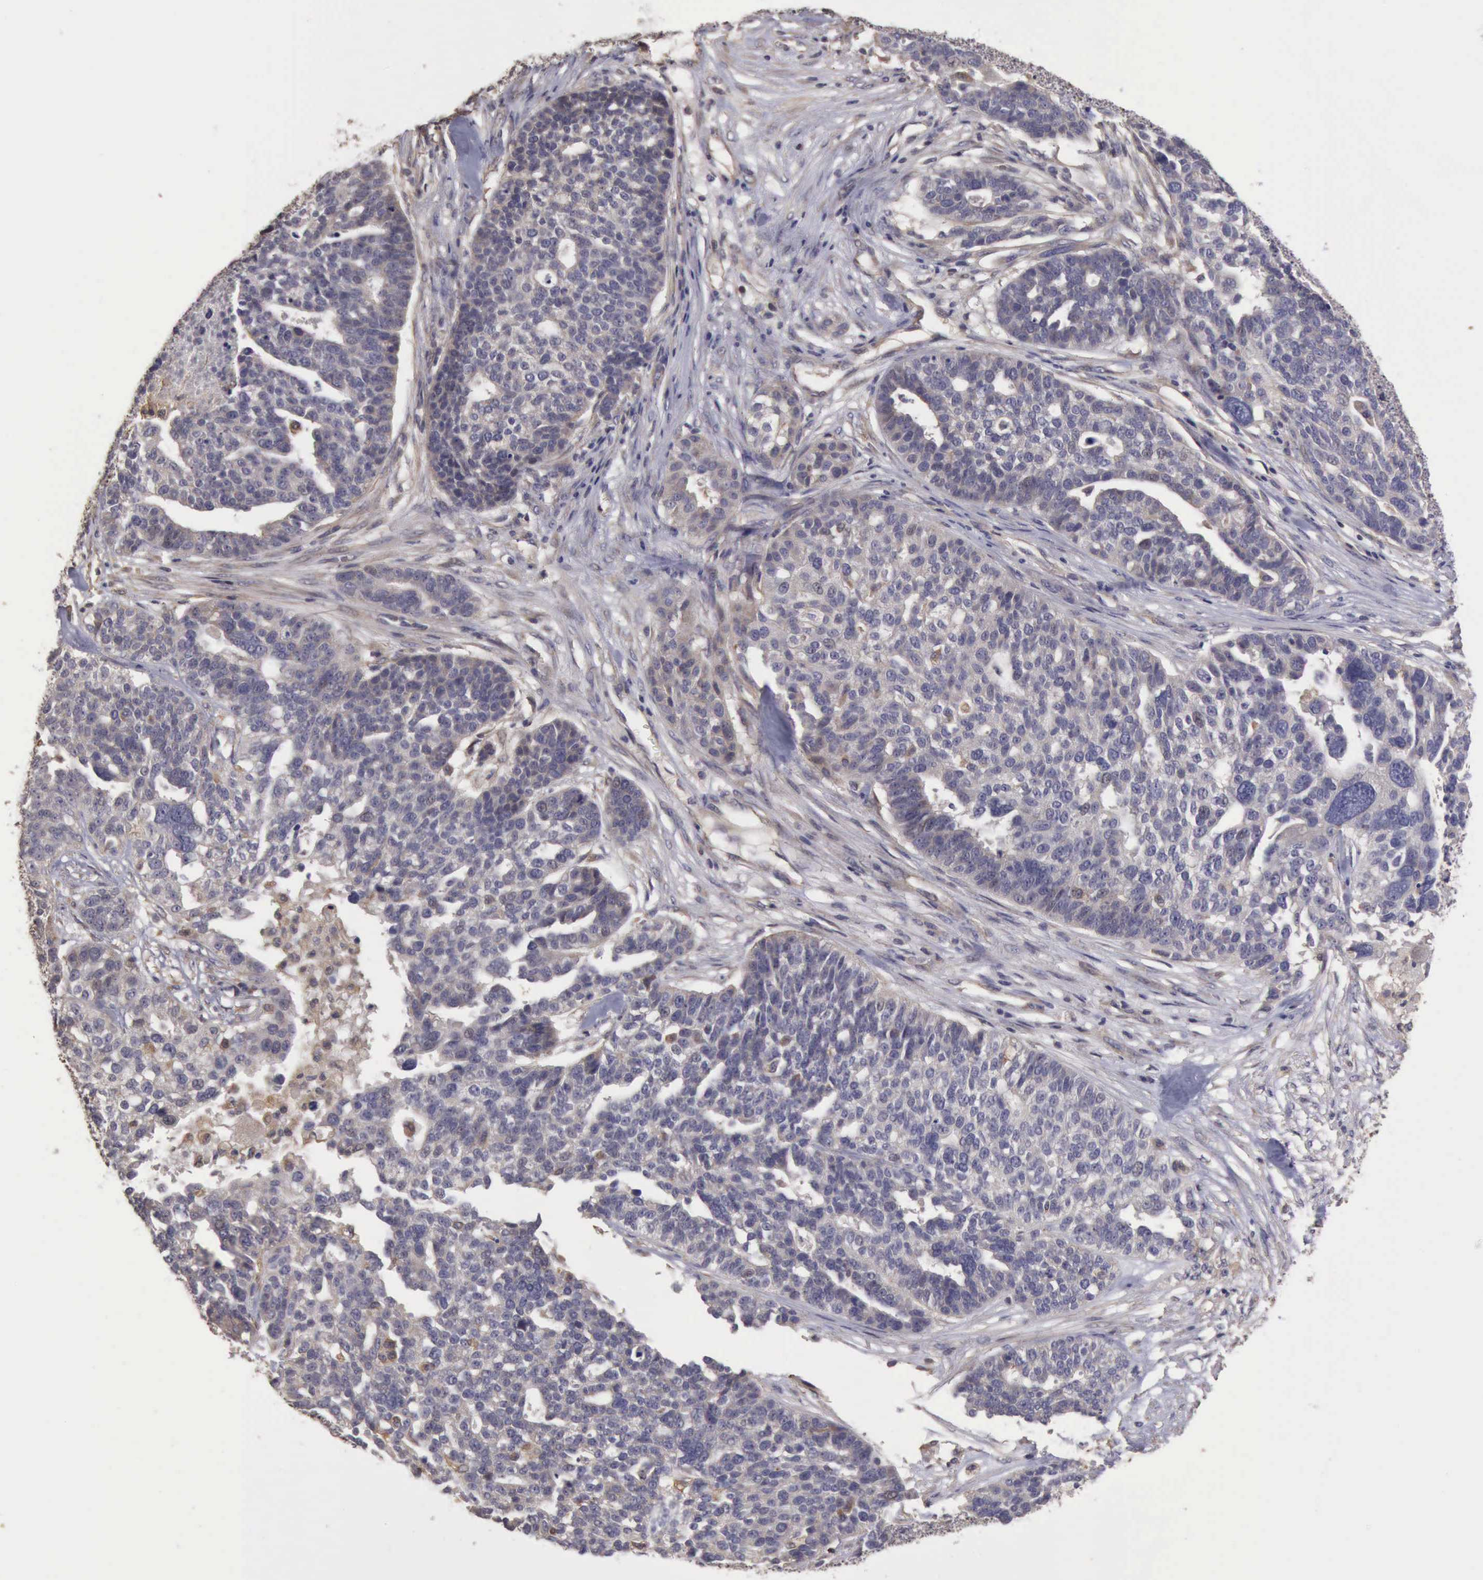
{"staining": {"intensity": "negative", "quantity": "none", "location": "none"}, "tissue": "ovarian cancer", "cell_type": "Tumor cells", "image_type": "cancer", "snomed": [{"axis": "morphology", "description": "Cystadenocarcinoma, serous, NOS"}, {"axis": "topography", "description": "Ovary"}], "caption": "An image of ovarian cancer (serous cystadenocarcinoma) stained for a protein displays no brown staining in tumor cells. (Stains: DAB immunohistochemistry with hematoxylin counter stain, Microscopy: brightfield microscopy at high magnification).", "gene": "BMX", "patient": {"sex": "female", "age": 59}}